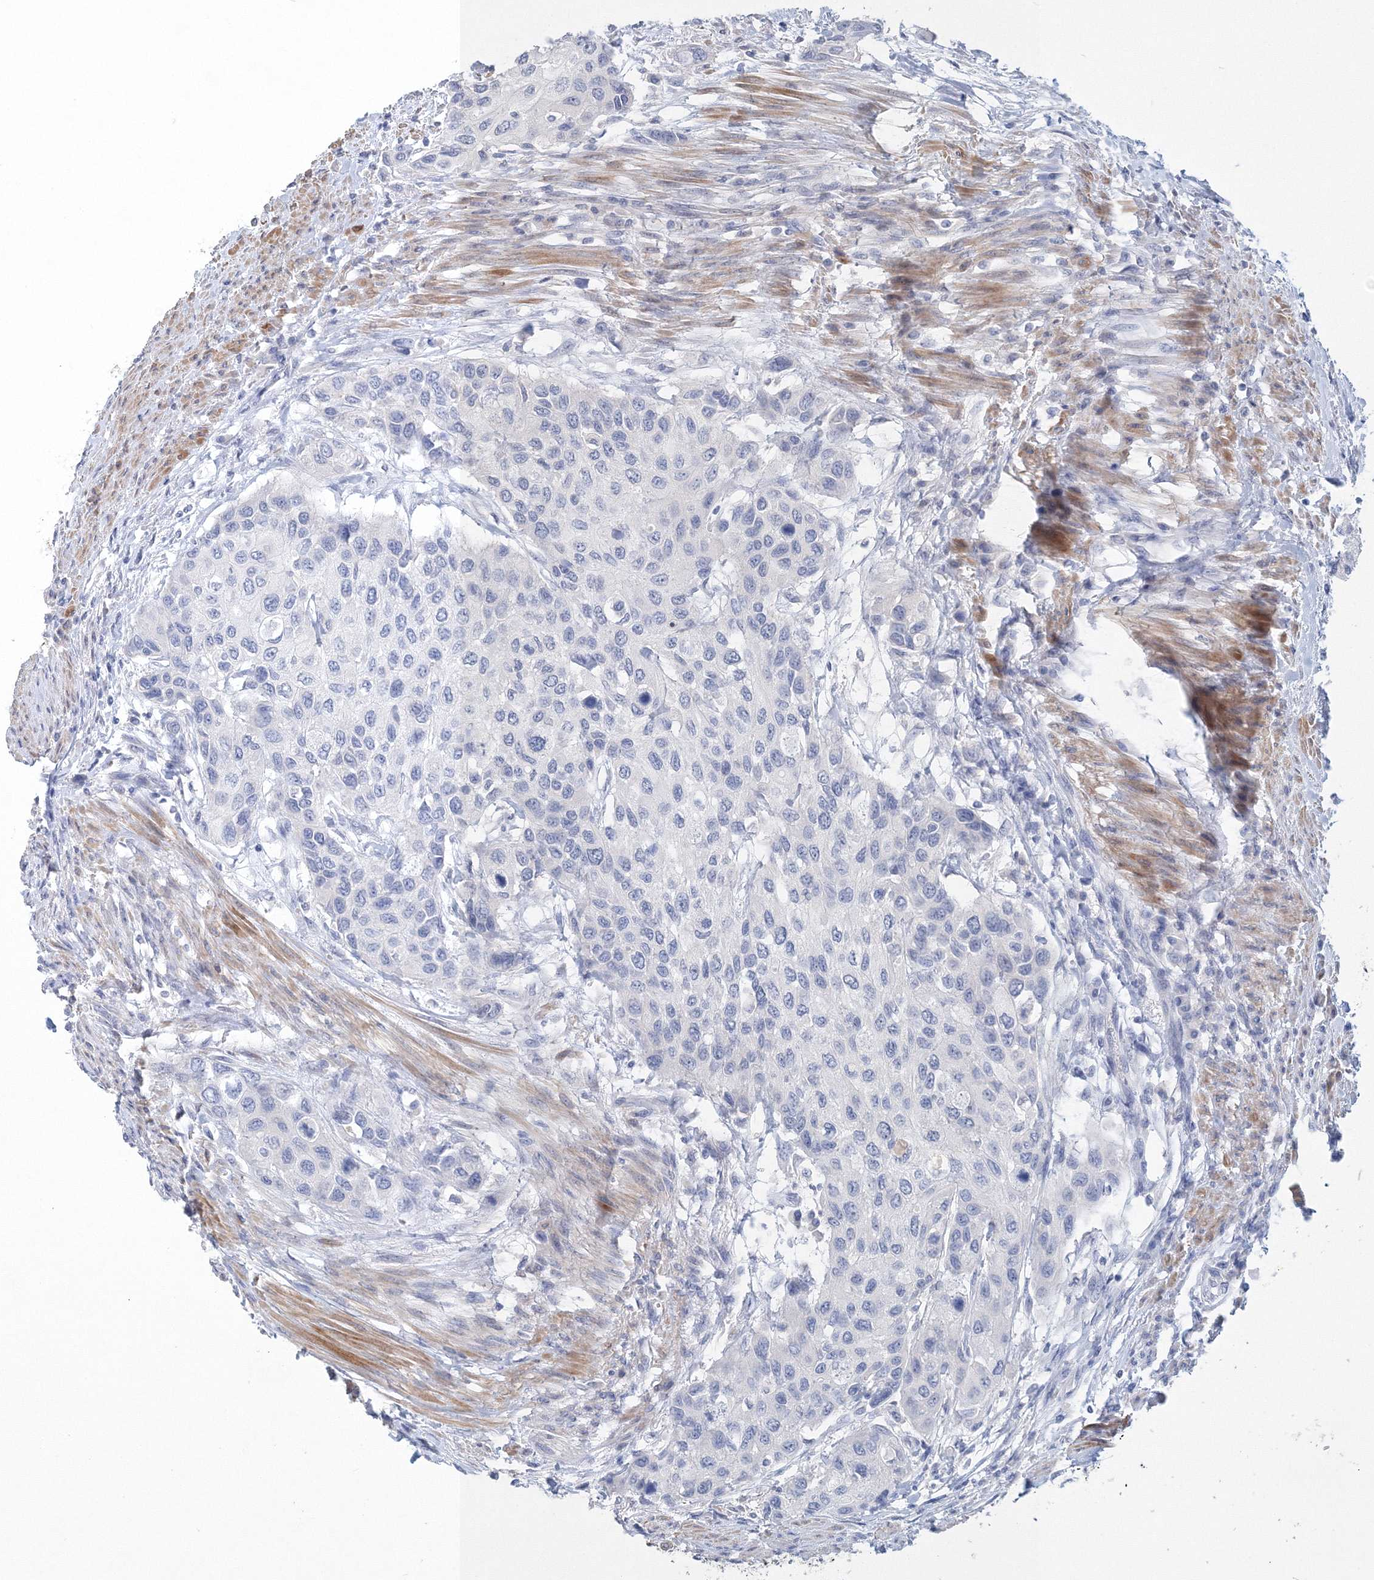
{"staining": {"intensity": "negative", "quantity": "none", "location": "none"}, "tissue": "urothelial cancer", "cell_type": "Tumor cells", "image_type": "cancer", "snomed": [{"axis": "morphology", "description": "Normal tissue, NOS"}, {"axis": "morphology", "description": "Urothelial carcinoma, High grade"}, {"axis": "topography", "description": "Vascular tissue"}, {"axis": "topography", "description": "Urinary bladder"}], "caption": "The micrograph demonstrates no staining of tumor cells in urothelial cancer.", "gene": "OSBPL6", "patient": {"sex": "female", "age": 56}}